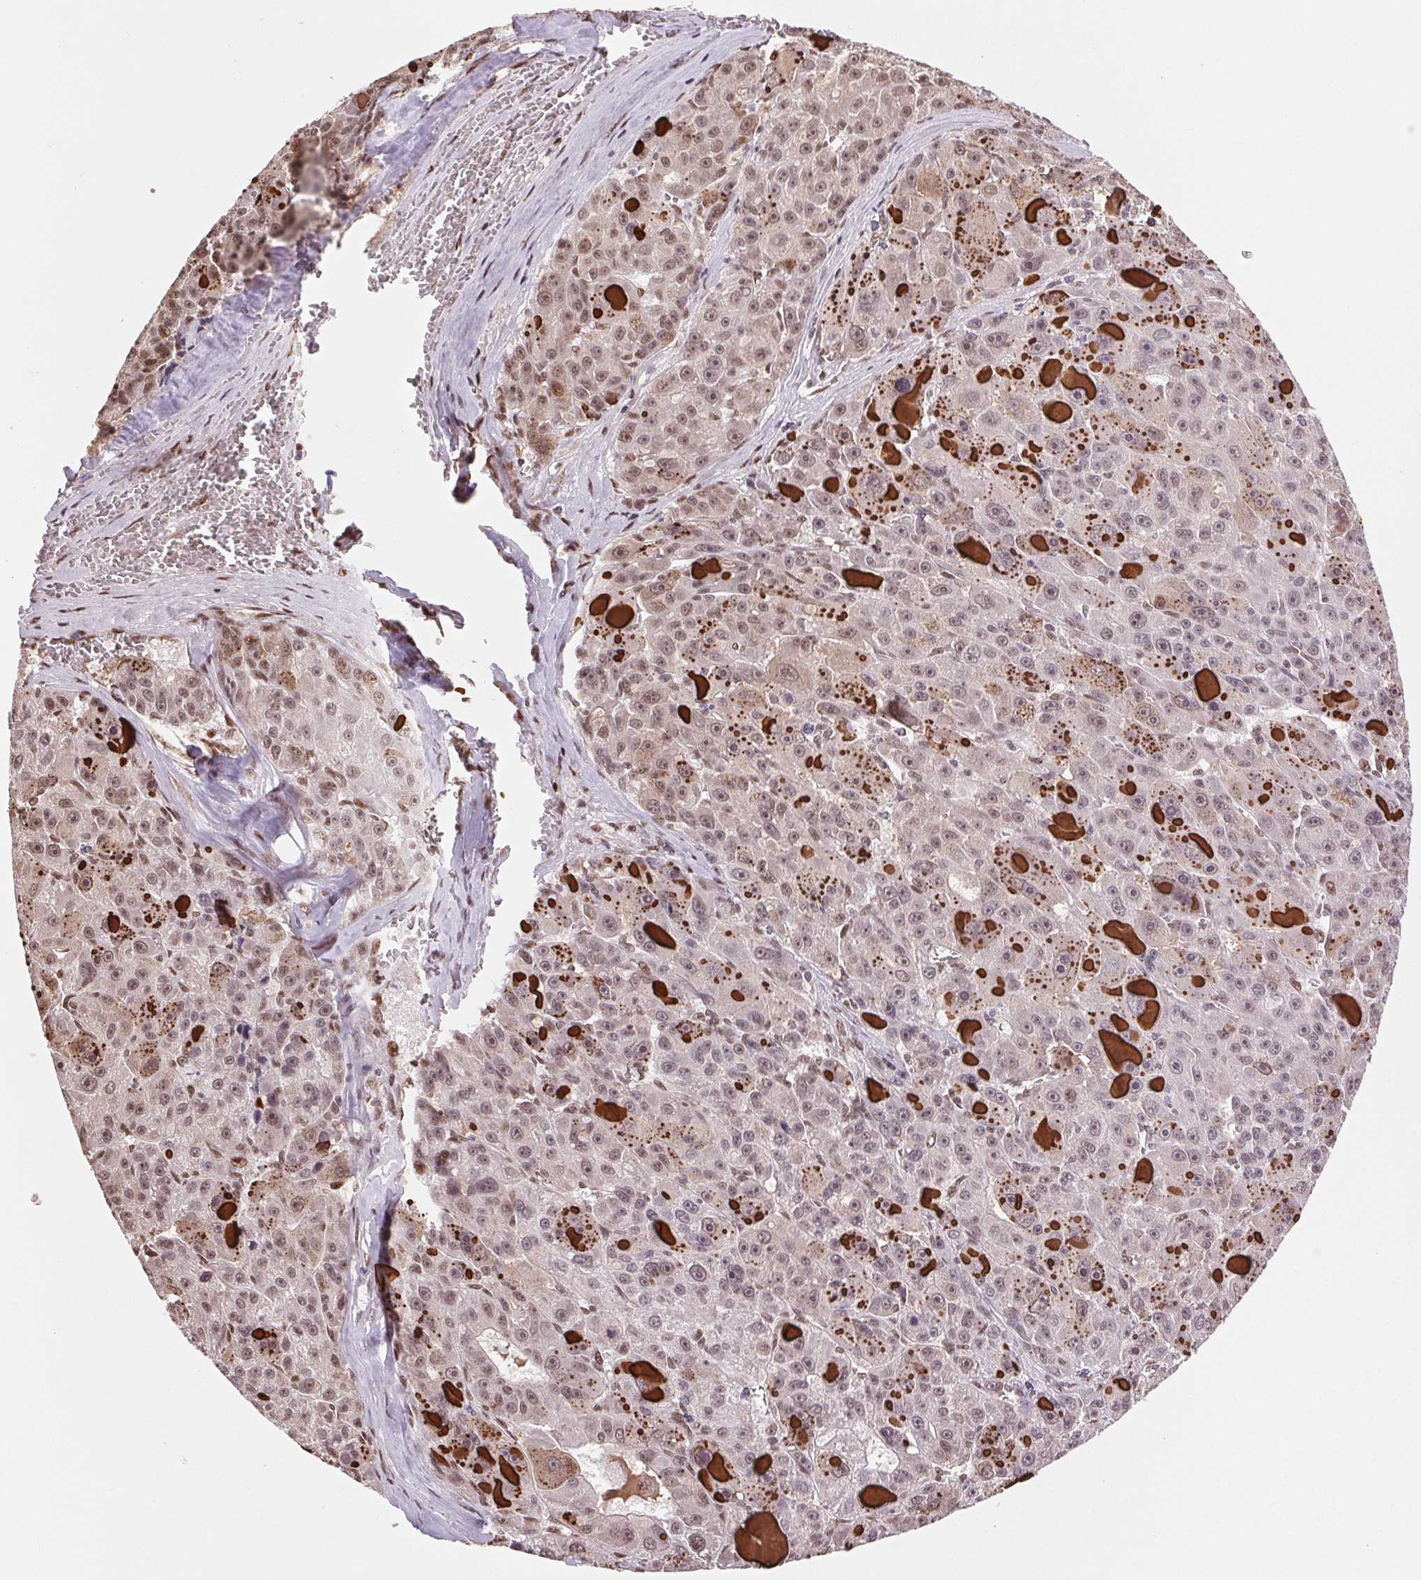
{"staining": {"intensity": "weak", "quantity": ">75%", "location": "nuclear"}, "tissue": "liver cancer", "cell_type": "Tumor cells", "image_type": "cancer", "snomed": [{"axis": "morphology", "description": "Carcinoma, Hepatocellular, NOS"}, {"axis": "topography", "description": "Liver"}], "caption": "Protein staining demonstrates weak nuclear positivity in about >75% of tumor cells in liver cancer (hepatocellular carcinoma). (DAB = brown stain, brightfield microscopy at high magnification).", "gene": "RAD23A", "patient": {"sex": "male", "age": 76}}